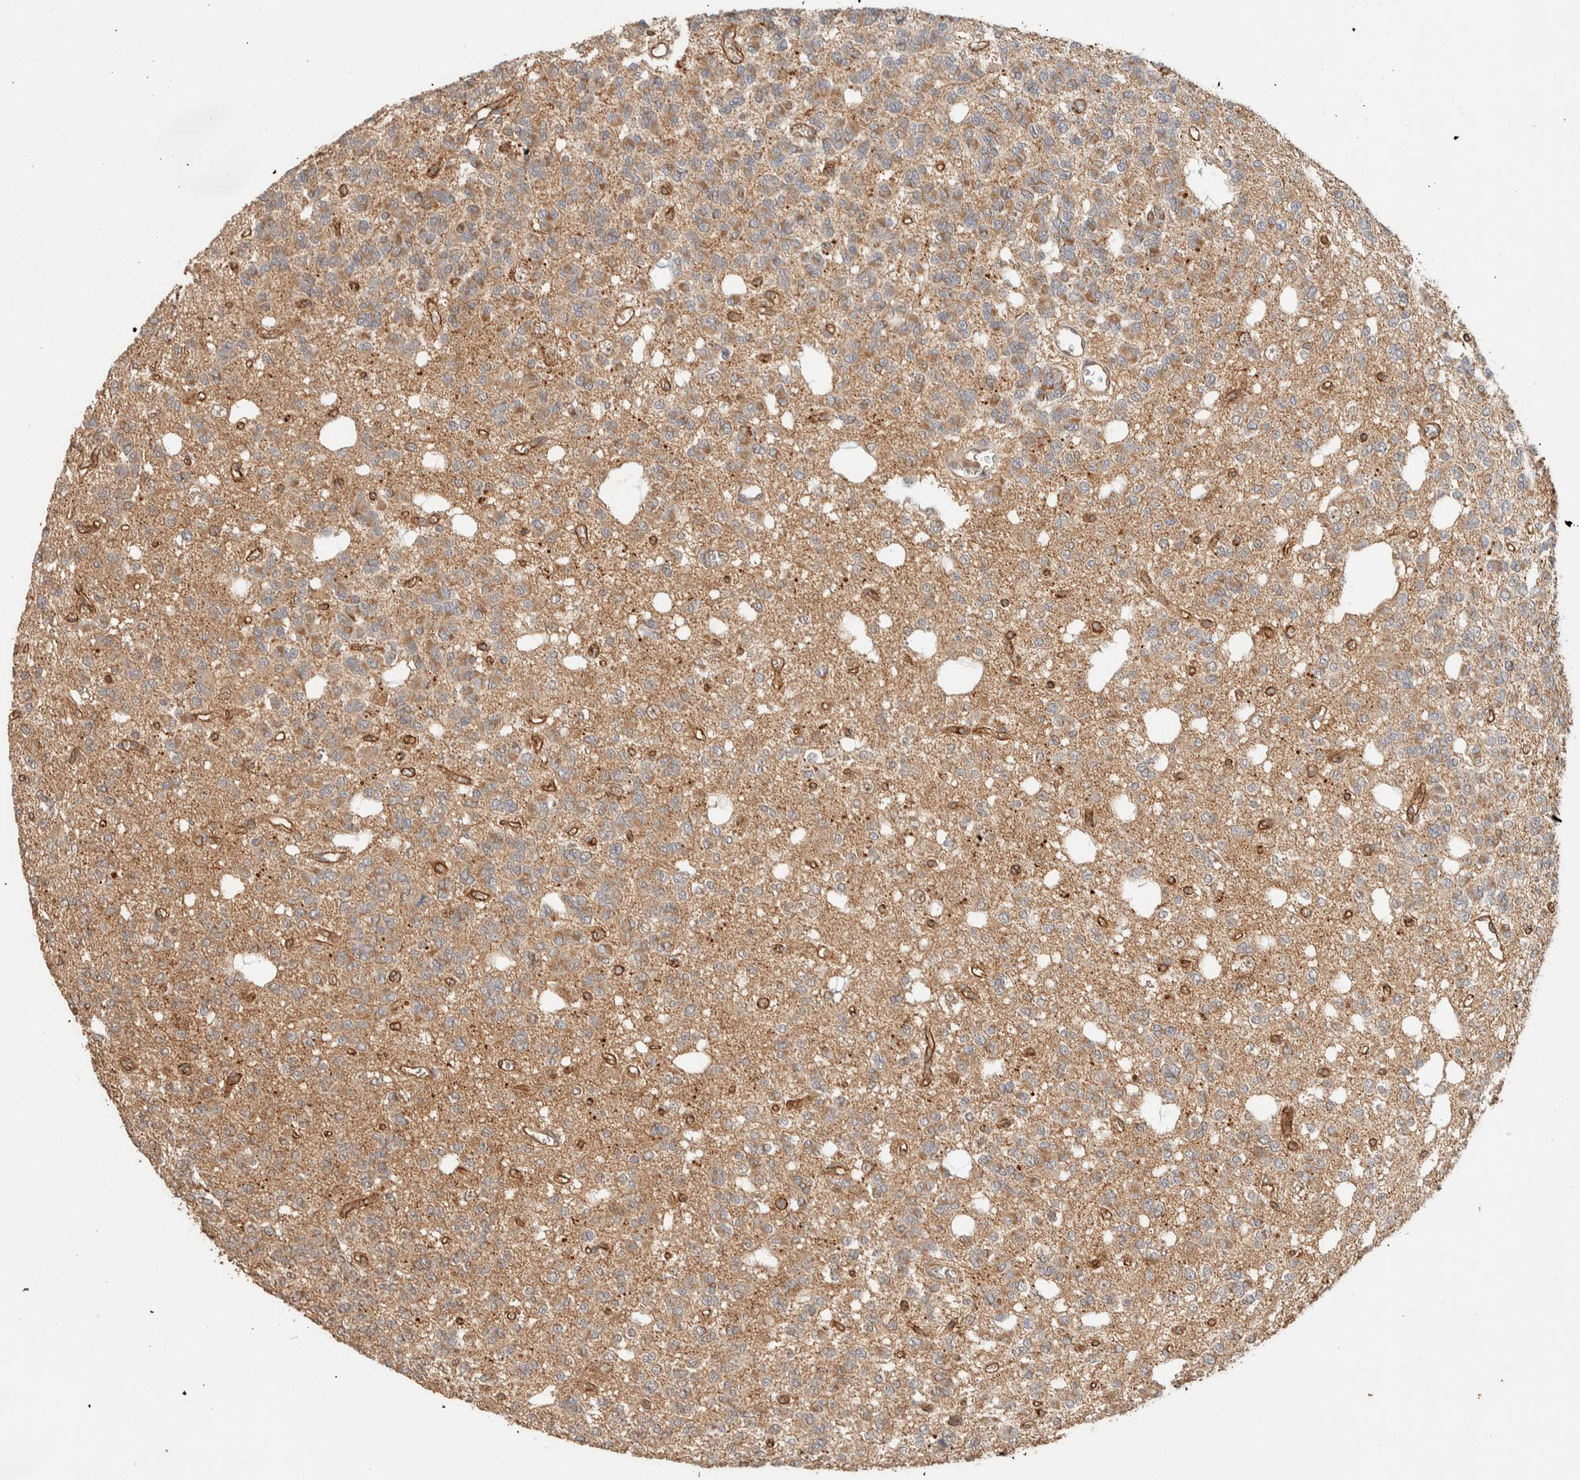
{"staining": {"intensity": "moderate", "quantity": ">75%", "location": "cytoplasmic/membranous"}, "tissue": "glioma", "cell_type": "Tumor cells", "image_type": "cancer", "snomed": [{"axis": "morphology", "description": "Glioma, malignant, Low grade"}, {"axis": "topography", "description": "Brain"}], "caption": "There is medium levels of moderate cytoplasmic/membranous staining in tumor cells of malignant low-grade glioma, as demonstrated by immunohistochemical staining (brown color).", "gene": "ZNF567", "patient": {"sex": "male", "age": 38}}